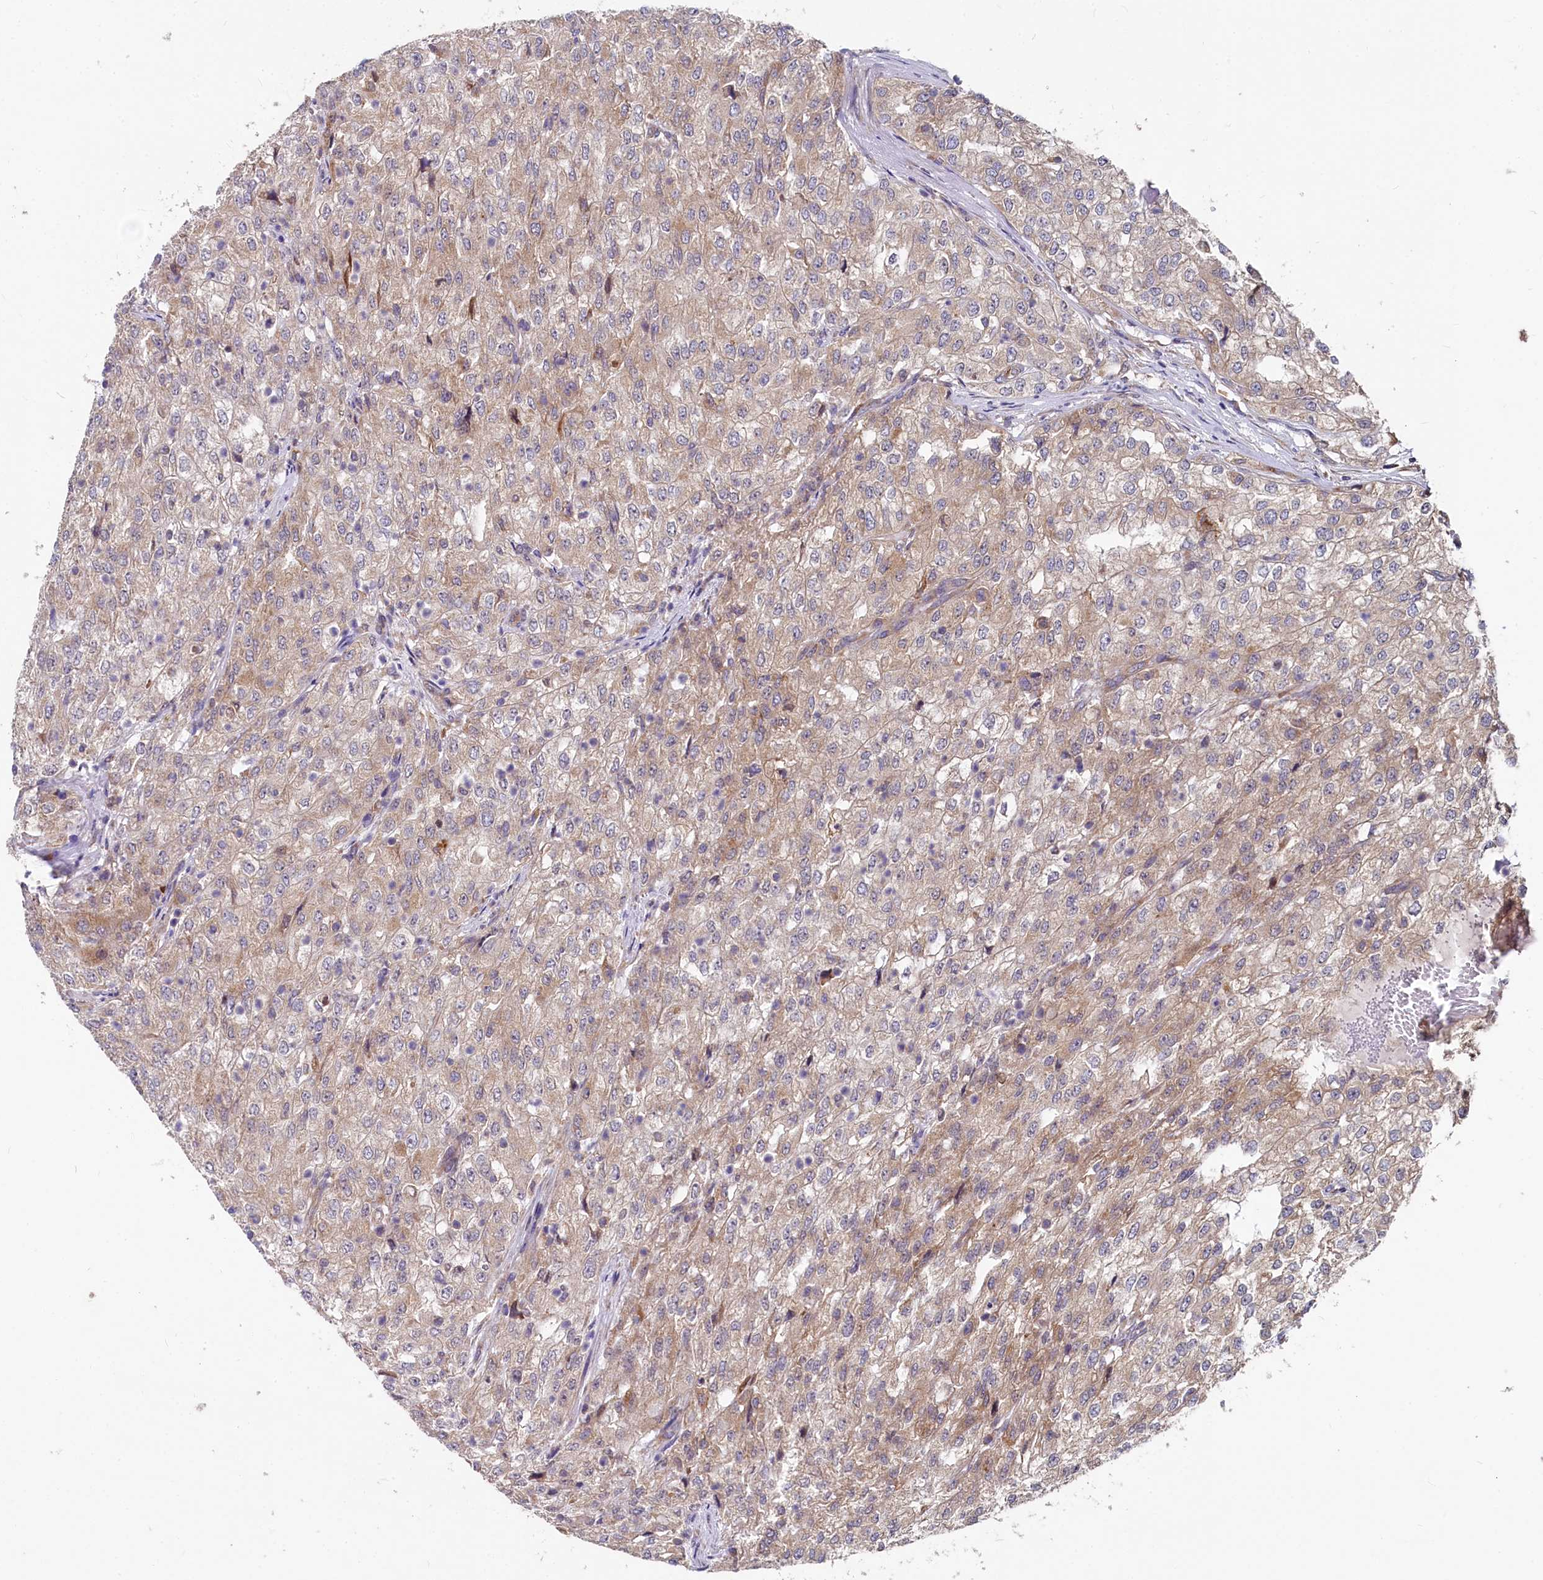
{"staining": {"intensity": "weak", "quantity": ">75%", "location": "cytoplasmic/membranous"}, "tissue": "renal cancer", "cell_type": "Tumor cells", "image_type": "cancer", "snomed": [{"axis": "morphology", "description": "Adenocarcinoma, NOS"}, {"axis": "topography", "description": "Kidney"}], "caption": "Immunohistochemistry (IHC) of renal cancer (adenocarcinoma) shows low levels of weak cytoplasmic/membranous expression in about >75% of tumor cells. (IHC, brightfield microscopy, high magnification).", "gene": "EIF2B2", "patient": {"sex": "female", "age": 54}}